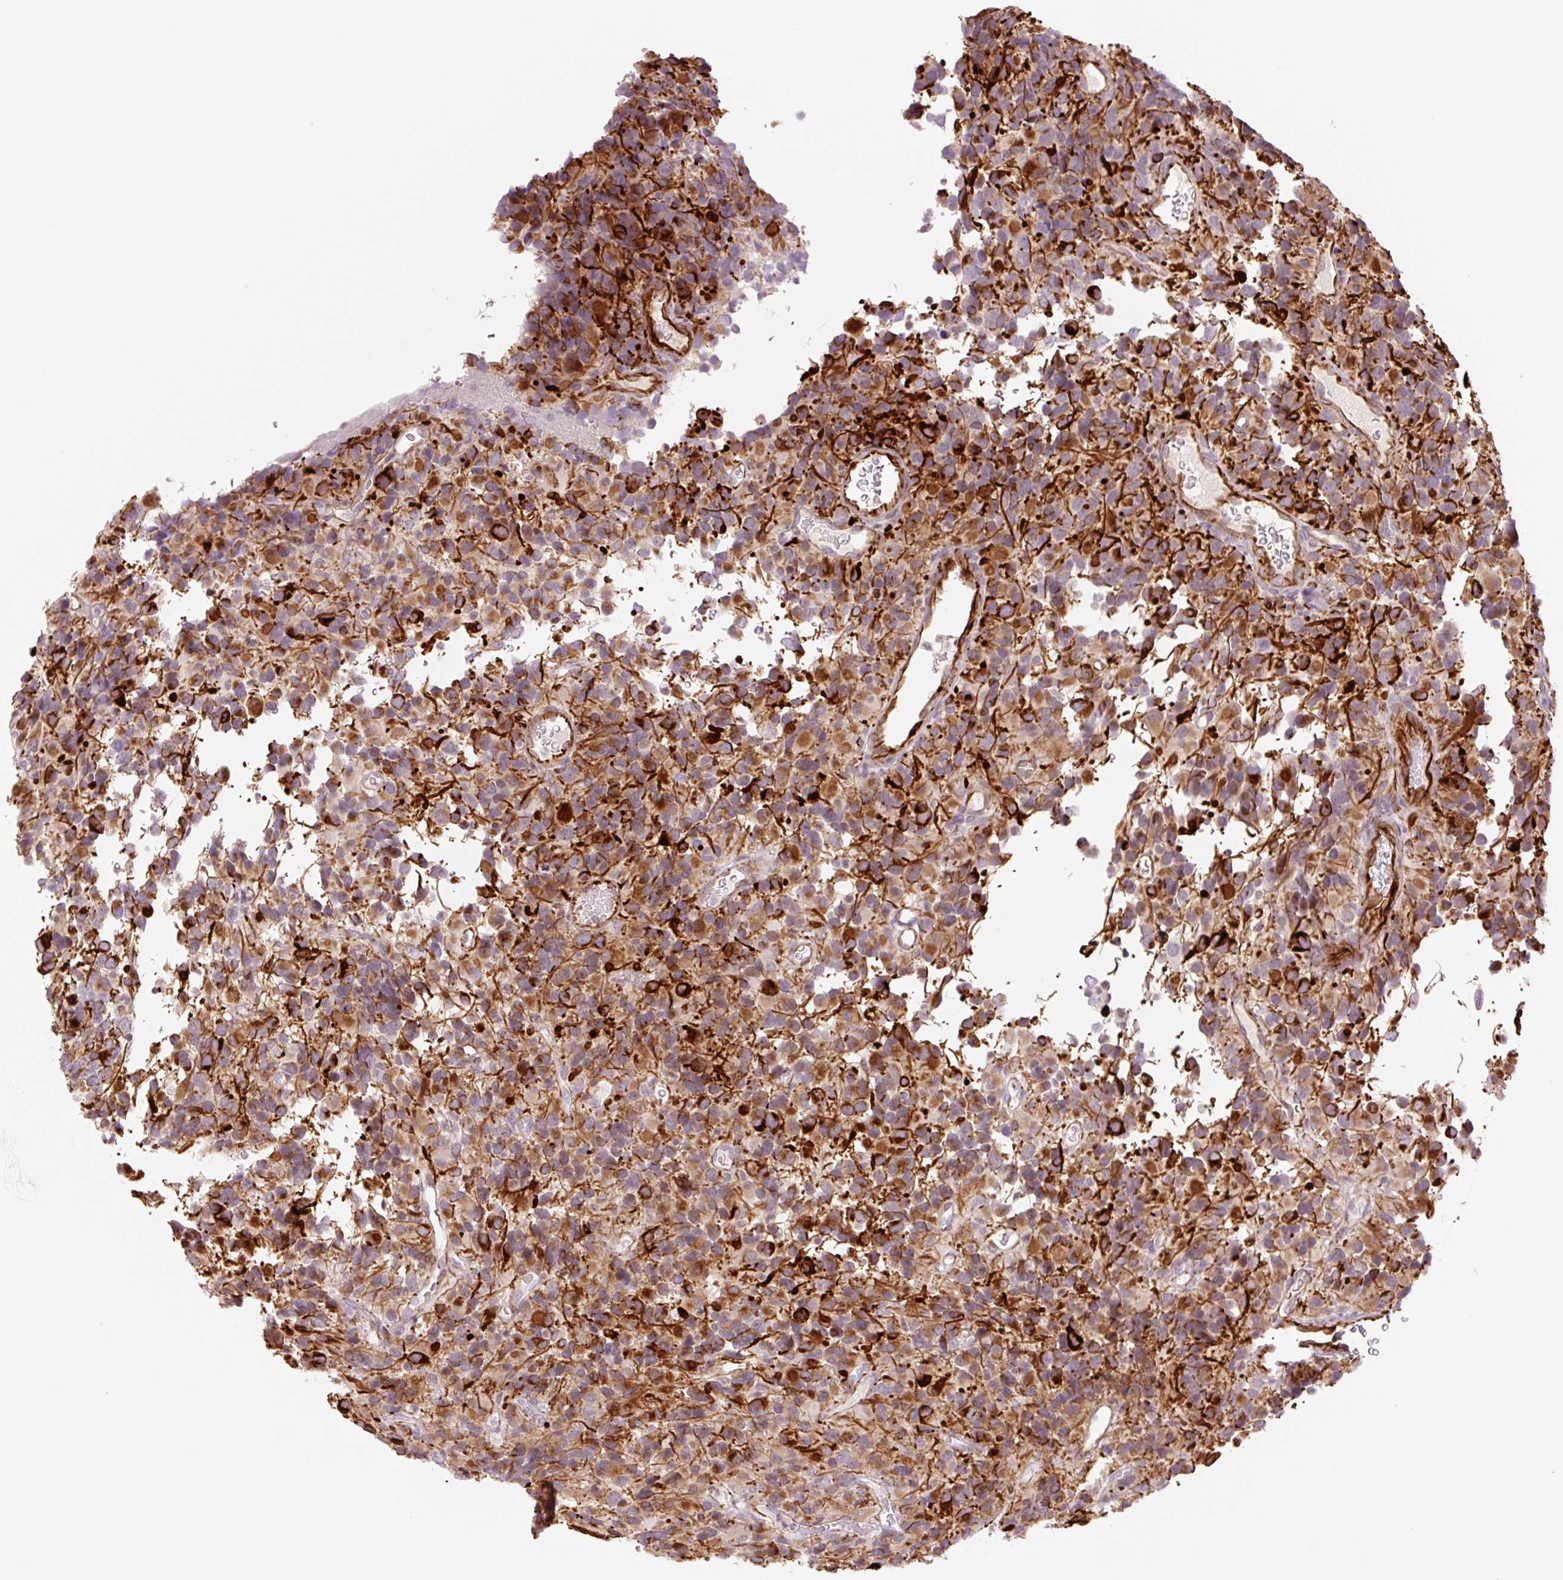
{"staining": {"intensity": "moderate", "quantity": ">75%", "location": "cytoplasmic/membranous"}, "tissue": "glioma", "cell_type": "Tumor cells", "image_type": "cancer", "snomed": [{"axis": "morphology", "description": "Glioma, malignant, High grade"}, {"axis": "topography", "description": "Brain"}], "caption": "IHC histopathology image of neoplastic tissue: human high-grade glioma (malignant) stained using immunohistochemistry displays medium levels of moderate protein expression localized specifically in the cytoplasmic/membranous of tumor cells, appearing as a cytoplasmic/membranous brown color.", "gene": "ZFYVE21", "patient": {"sex": "male", "age": 77}}